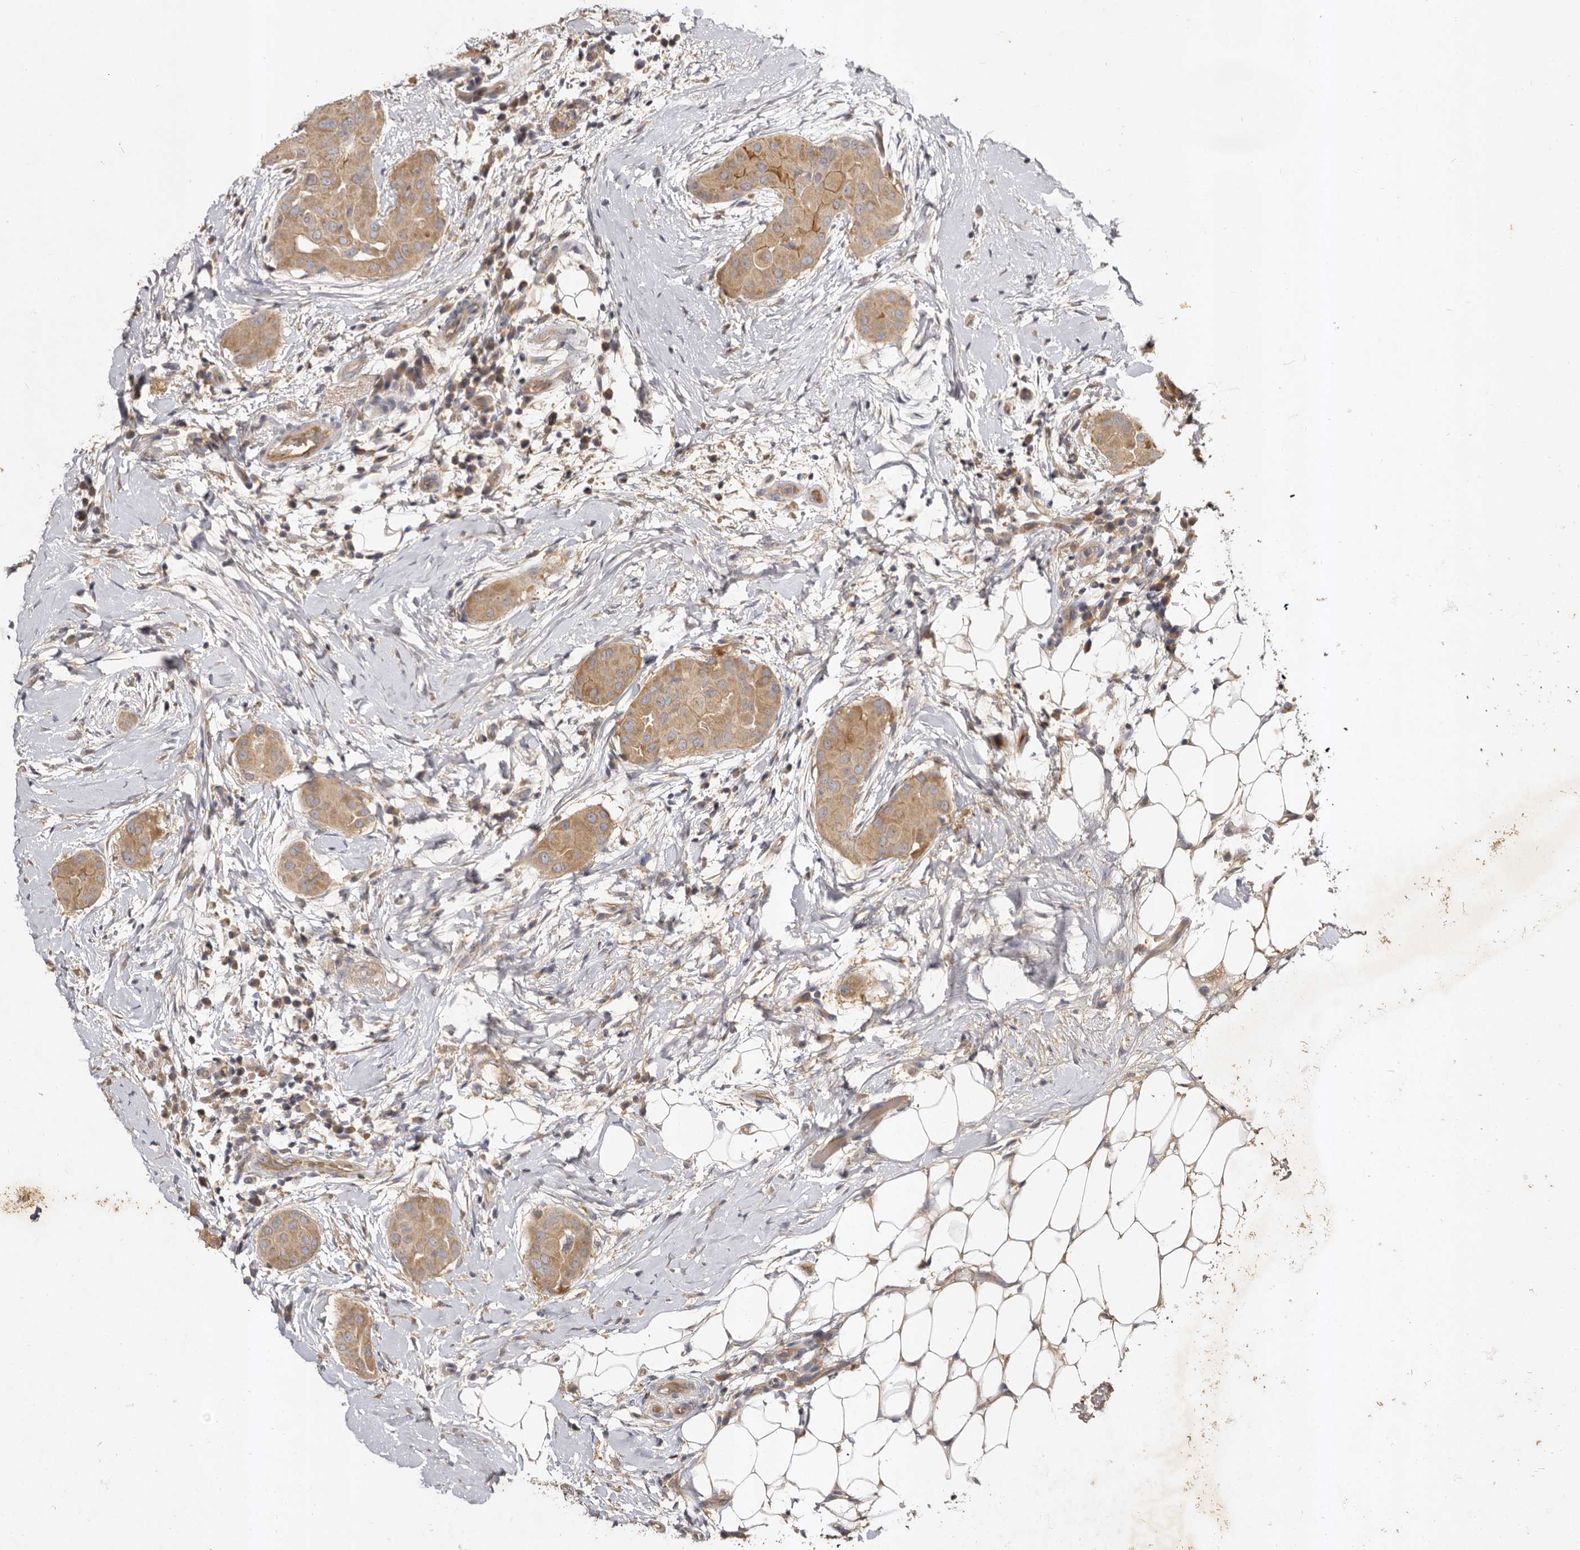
{"staining": {"intensity": "moderate", "quantity": ">75%", "location": "cytoplasmic/membranous"}, "tissue": "thyroid cancer", "cell_type": "Tumor cells", "image_type": "cancer", "snomed": [{"axis": "morphology", "description": "Papillary adenocarcinoma, NOS"}, {"axis": "topography", "description": "Thyroid gland"}], "caption": "Human thyroid cancer stained for a protein (brown) reveals moderate cytoplasmic/membranous positive positivity in approximately >75% of tumor cells.", "gene": "ADAMTS9", "patient": {"sex": "male", "age": 33}}